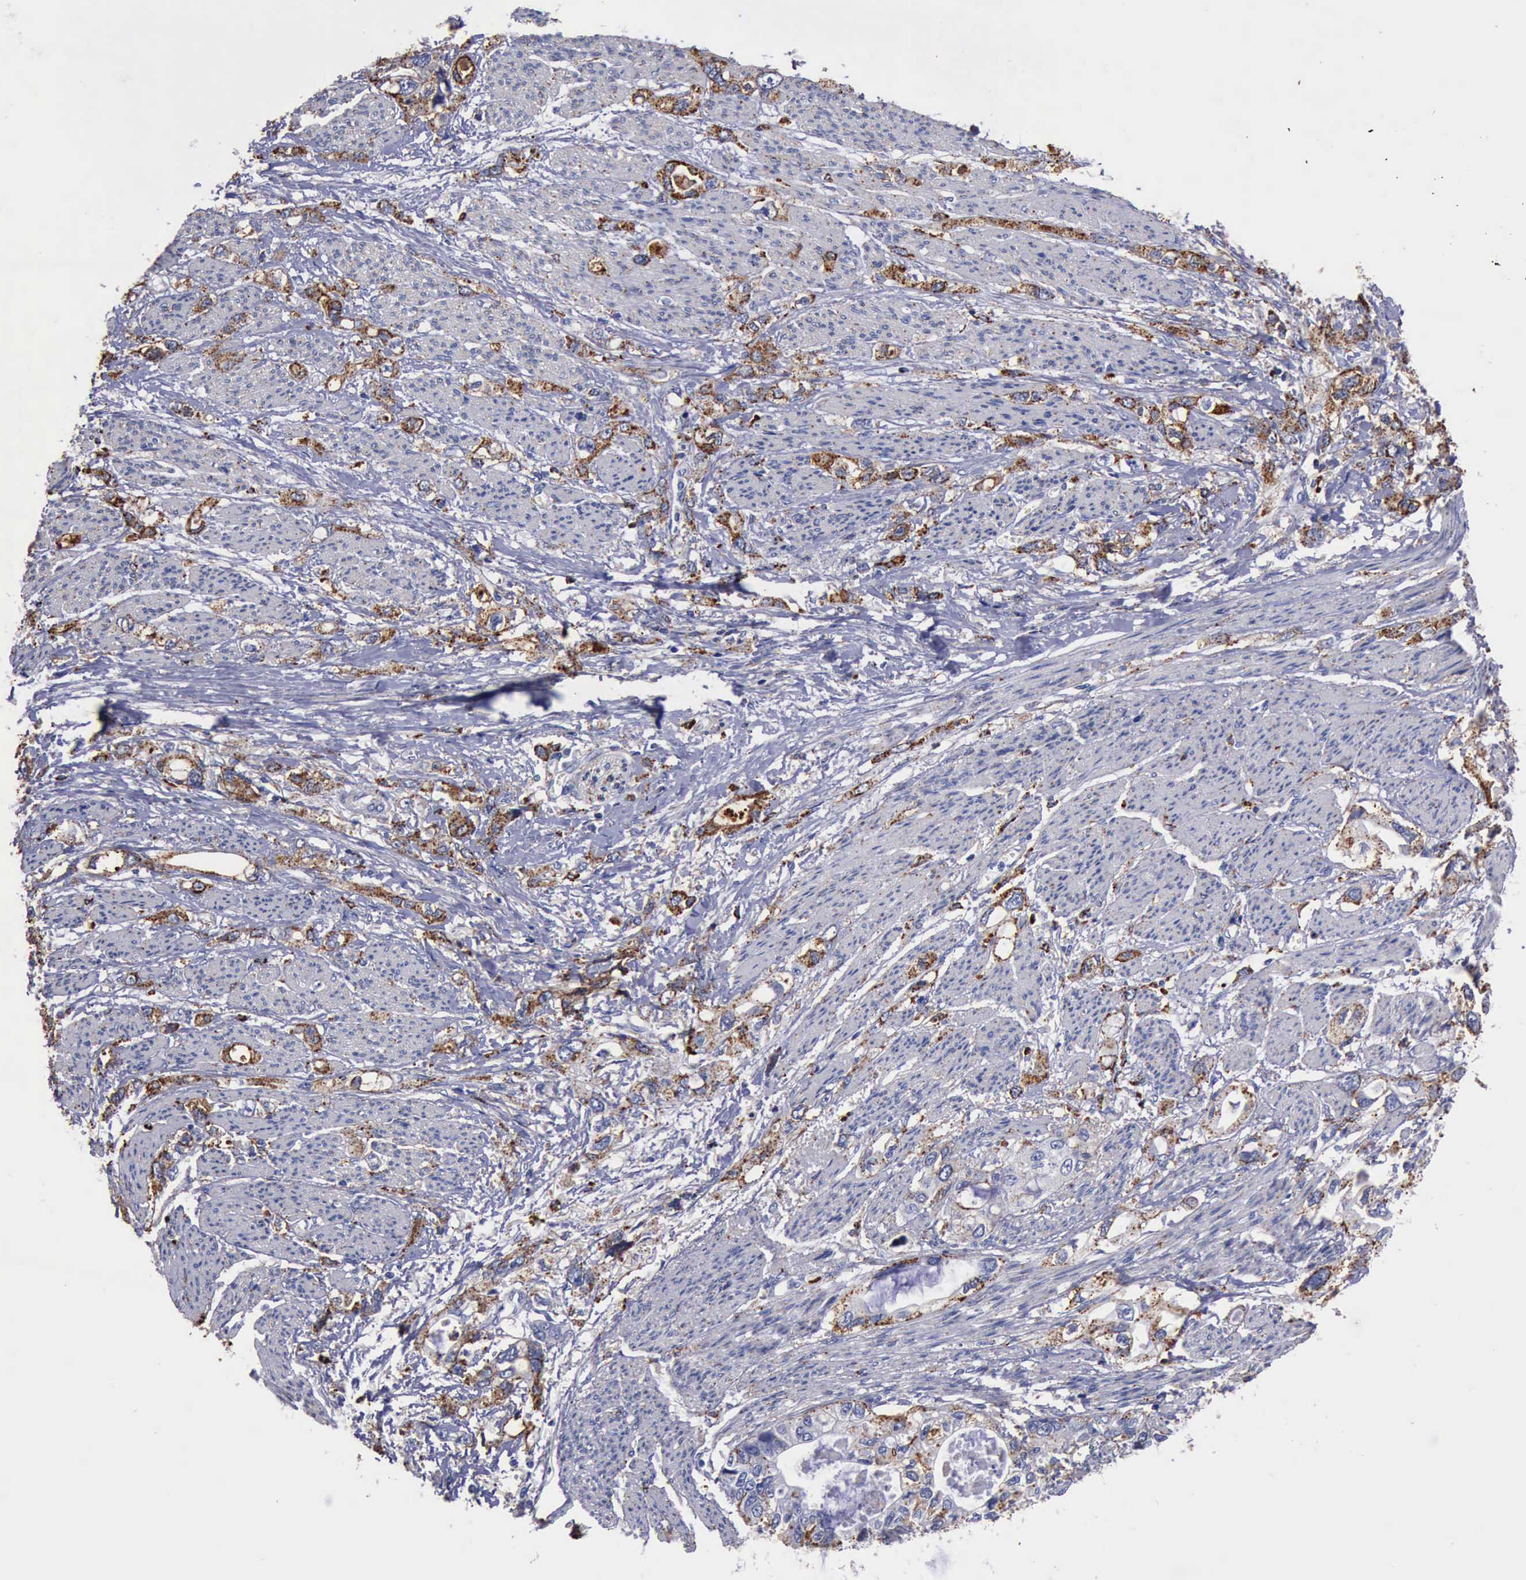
{"staining": {"intensity": "moderate", "quantity": "25%-75%", "location": "cytoplasmic/membranous"}, "tissue": "stomach cancer", "cell_type": "Tumor cells", "image_type": "cancer", "snomed": [{"axis": "morphology", "description": "Adenocarcinoma, NOS"}, {"axis": "topography", "description": "Stomach, upper"}], "caption": "Protein positivity by immunohistochemistry reveals moderate cytoplasmic/membranous staining in about 25%-75% of tumor cells in stomach adenocarcinoma.", "gene": "CTSD", "patient": {"sex": "female", "age": 52}}